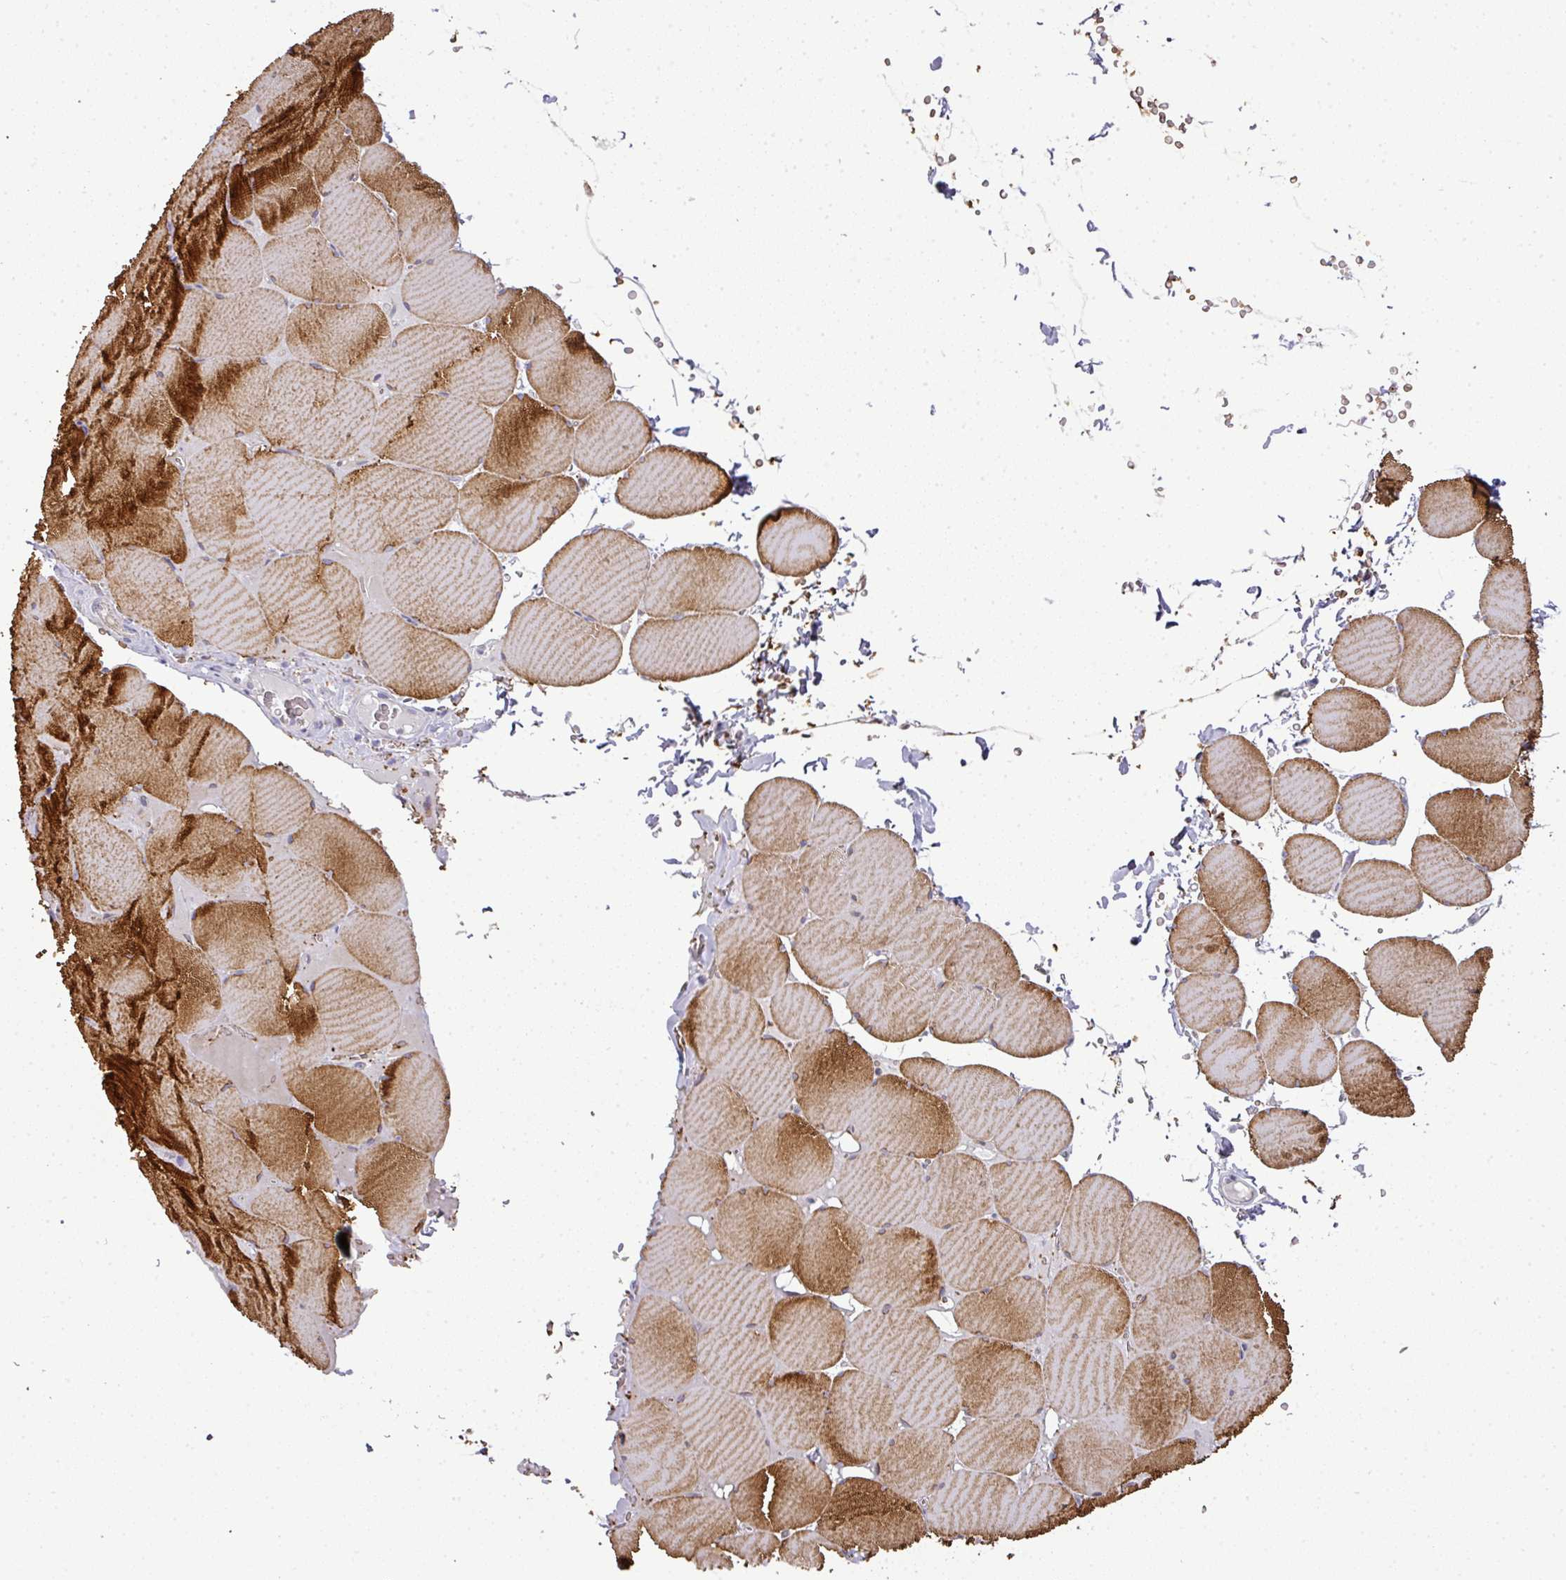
{"staining": {"intensity": "strong", "quantity": "25%-75%", "location": "cytoplasmic/membranous"}, "tissue": "skeletal muscle", "cell_type": "Myocytes", "image_type": "normal", "snomed": [{"axis": "morphology", "description": "Normal tissue, NOS"}, {"axis": "topography", "description": "Skeletal muscle"}, {"axis": "topography", "description": "Head-Neck"}], "caption": "Immunohistochemical staining of unremarkable skeletal muscle exhibits strong cytoplasmic/membranous protein positivity in about 25%-75% of myocytes.", "gene": "ATP6V1F", "patient": {"sex": "male", "age": 66}}